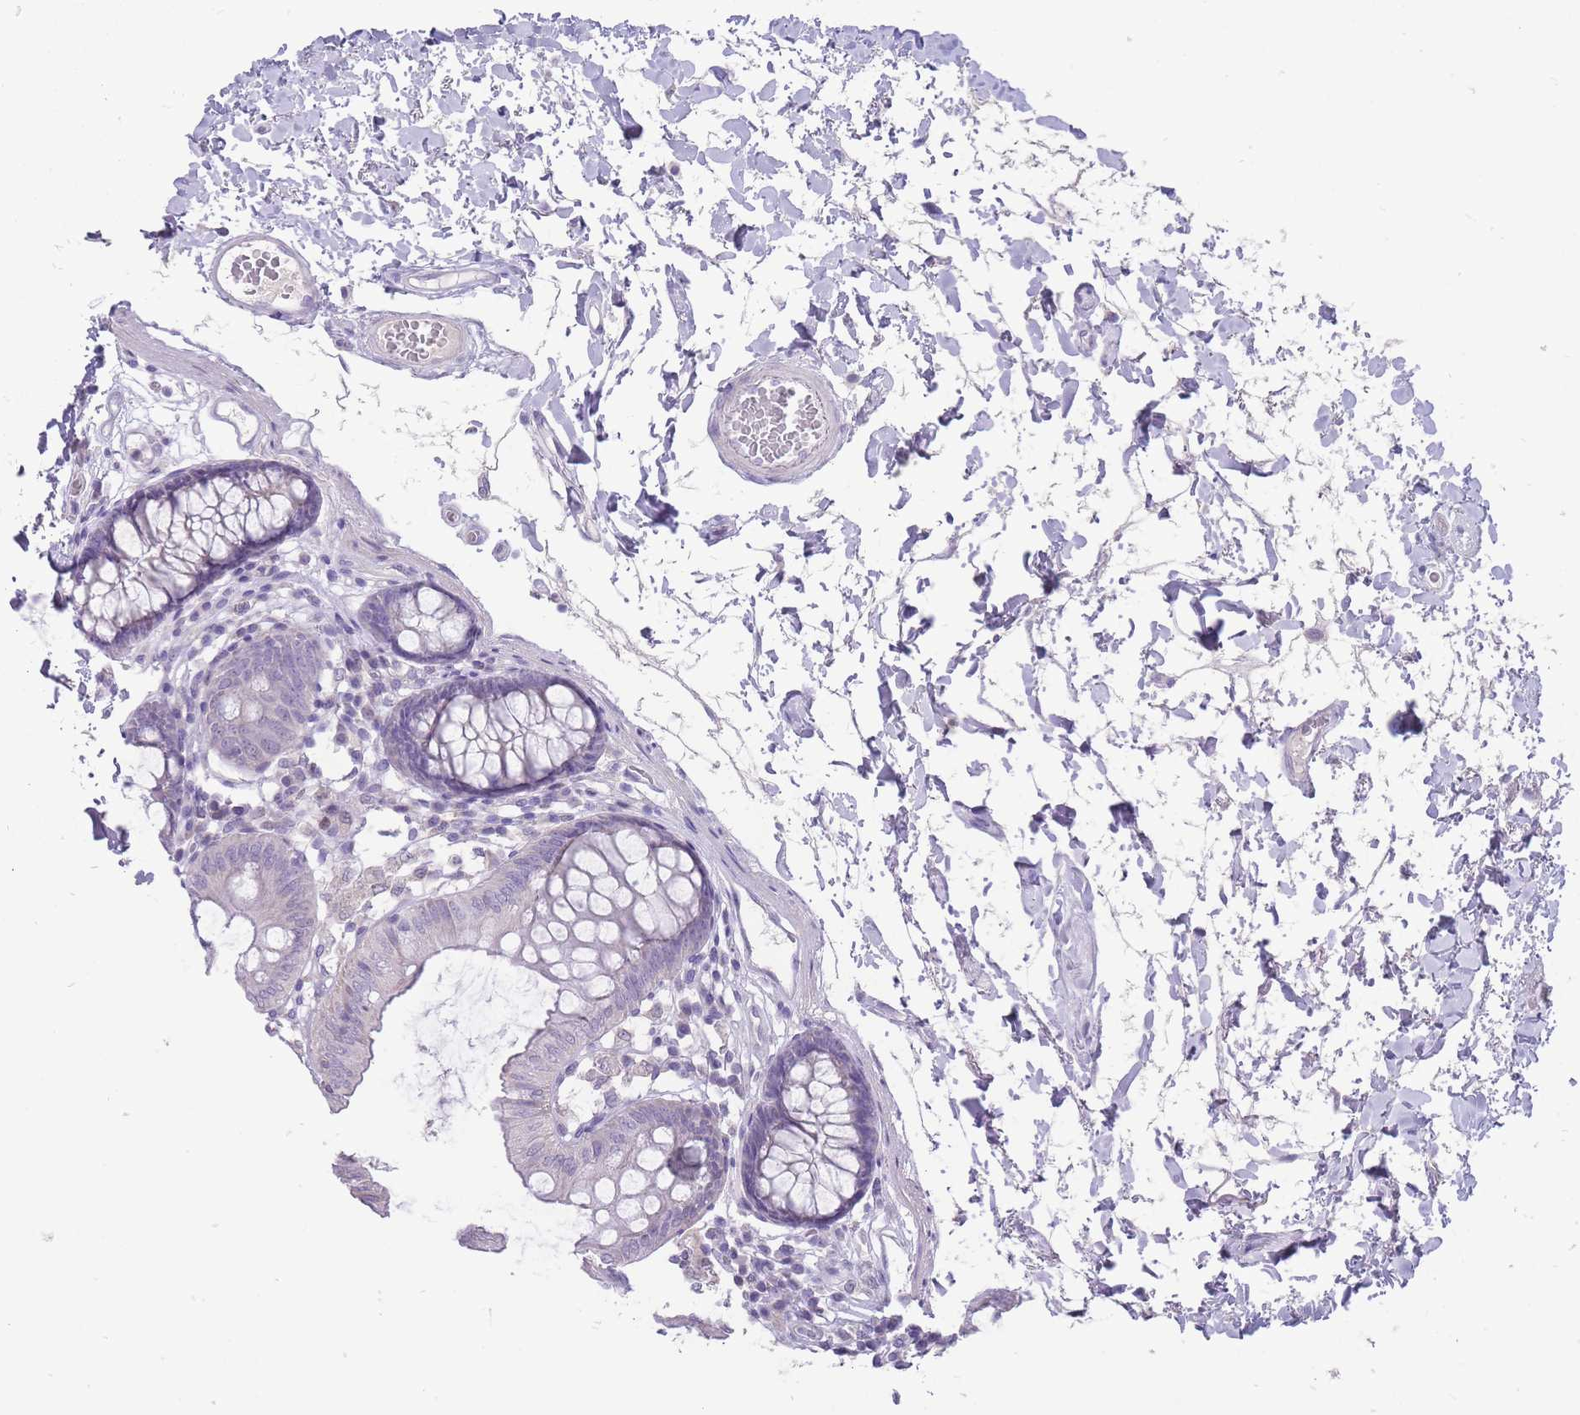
{"staining": {"intensity": "negative", "quantity": "none", "location": "none"}, "tissue": "colon", "cell_type": "Endothelial cells", "image_type": "normal", "snomed": [{"axis": "morphology", "description": "Normal tissue, NOS"}, {"axis": "topography", "description": "Colon"}], "caption": "An immunohistochemistry (IHC) histopathology image of benign colon is shown. There is no staining in endothelial cells of colon. Brightfield microscopy of immunohistochemistry stained with DAB (brown) and hematoxylin (blue), captured at high magnification.", "gene": "ERICH4", "patient": {"sex": "male", "age": 84}}